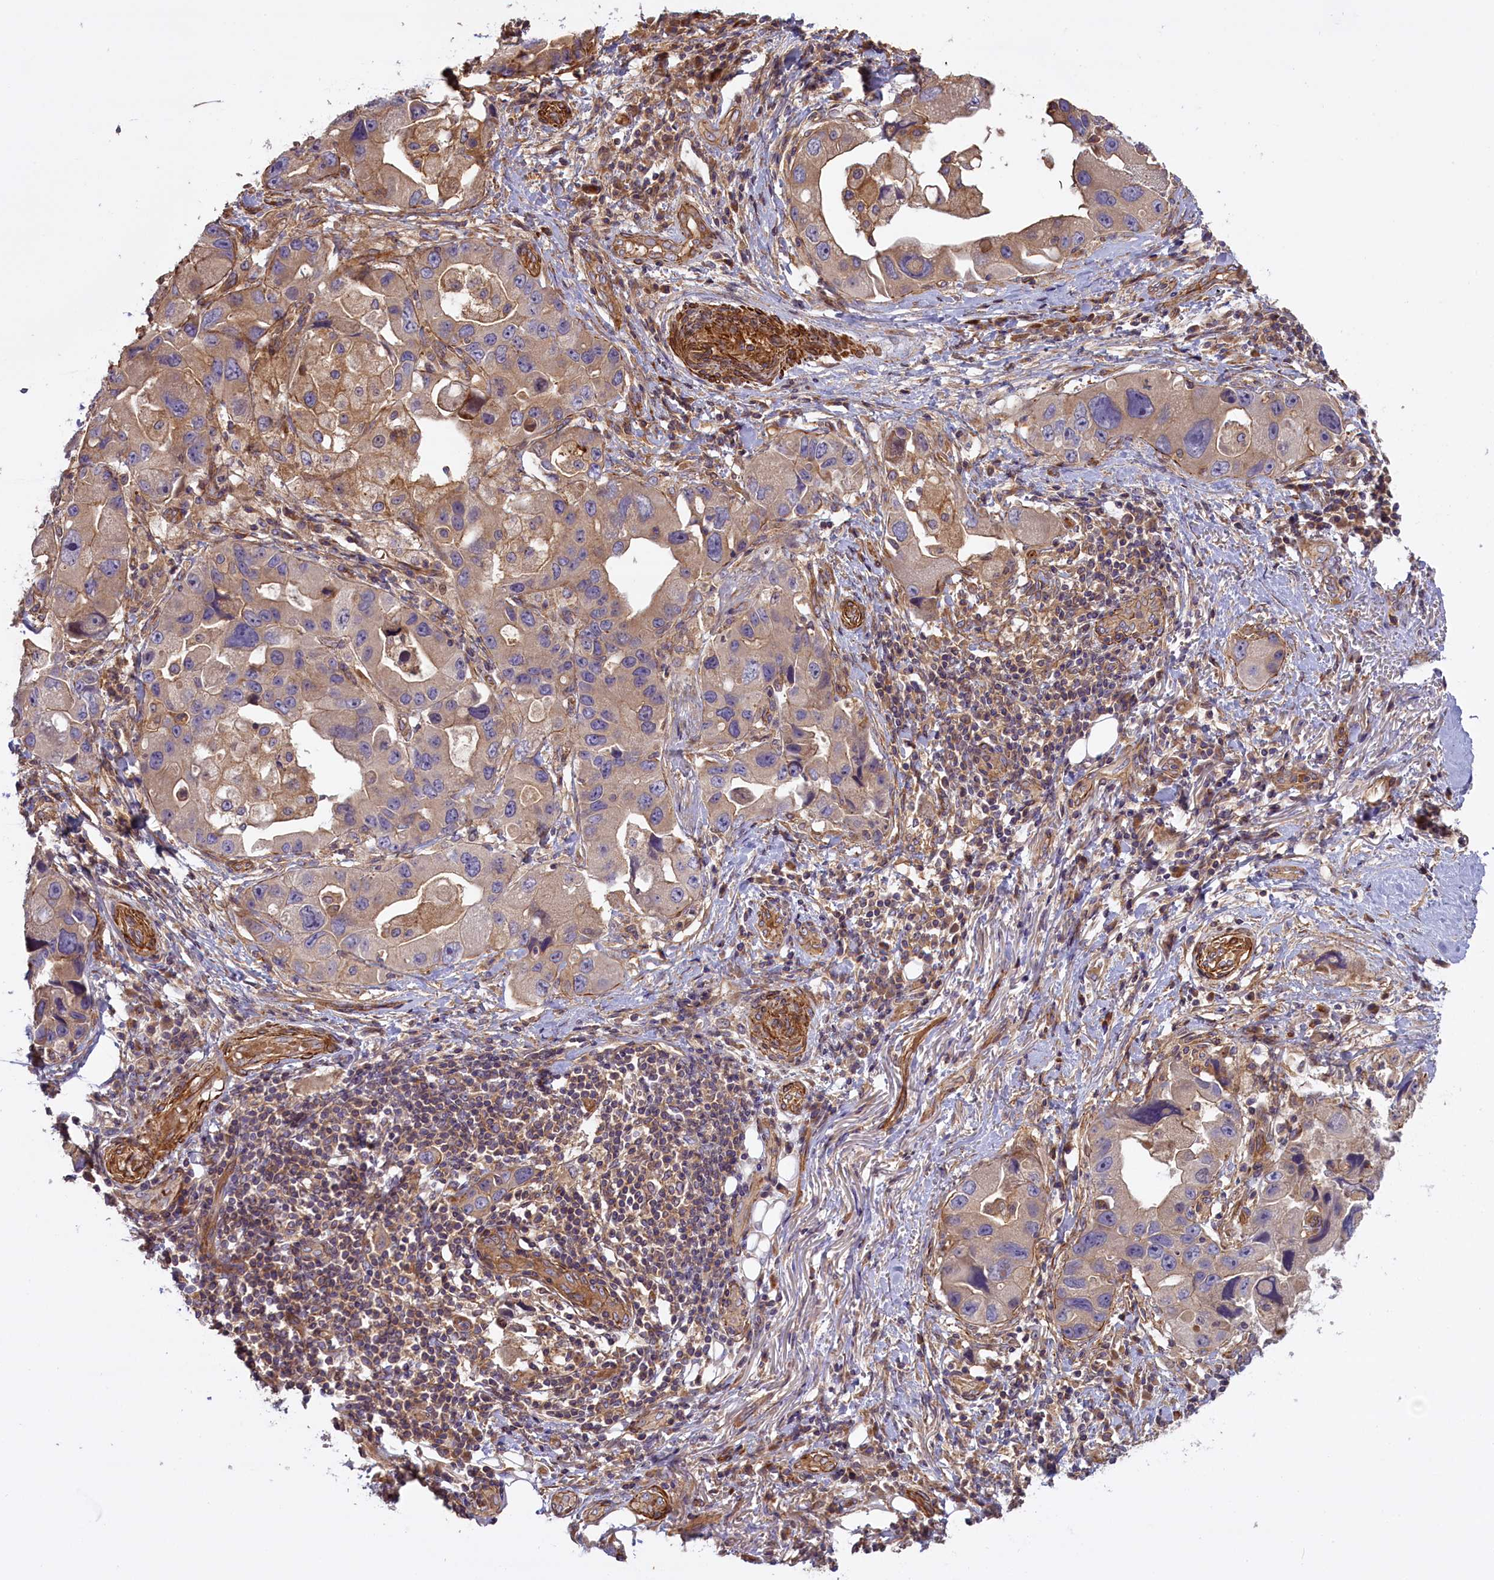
{"staining": {"intensity": "weak", "quantity": "25%-75%", "location": "cytoplasmic/membranous"}, "tissue": "lung cancer", "cell_type": "Tumor cells", "image_type": "cancer", "snomed": [{"axis": "morphology", "description": "Adenocarcinoma, NOS"}, {"axis": "topography", "description": "Lung"}], "caption": "DAB (3,3'-diaminobenzidine) immunohistochemical staining of lung cancer reveals weak cytoplasmic/membranous protein expression in approximately 25%-75% of tumor cells. The protein is stained brown, and the nuclei are stained in blue (DAB IHC with brightfield microscopy, high magnification).", "gene": "FUZ", "patient": {"sex": "female", "age": 54}}